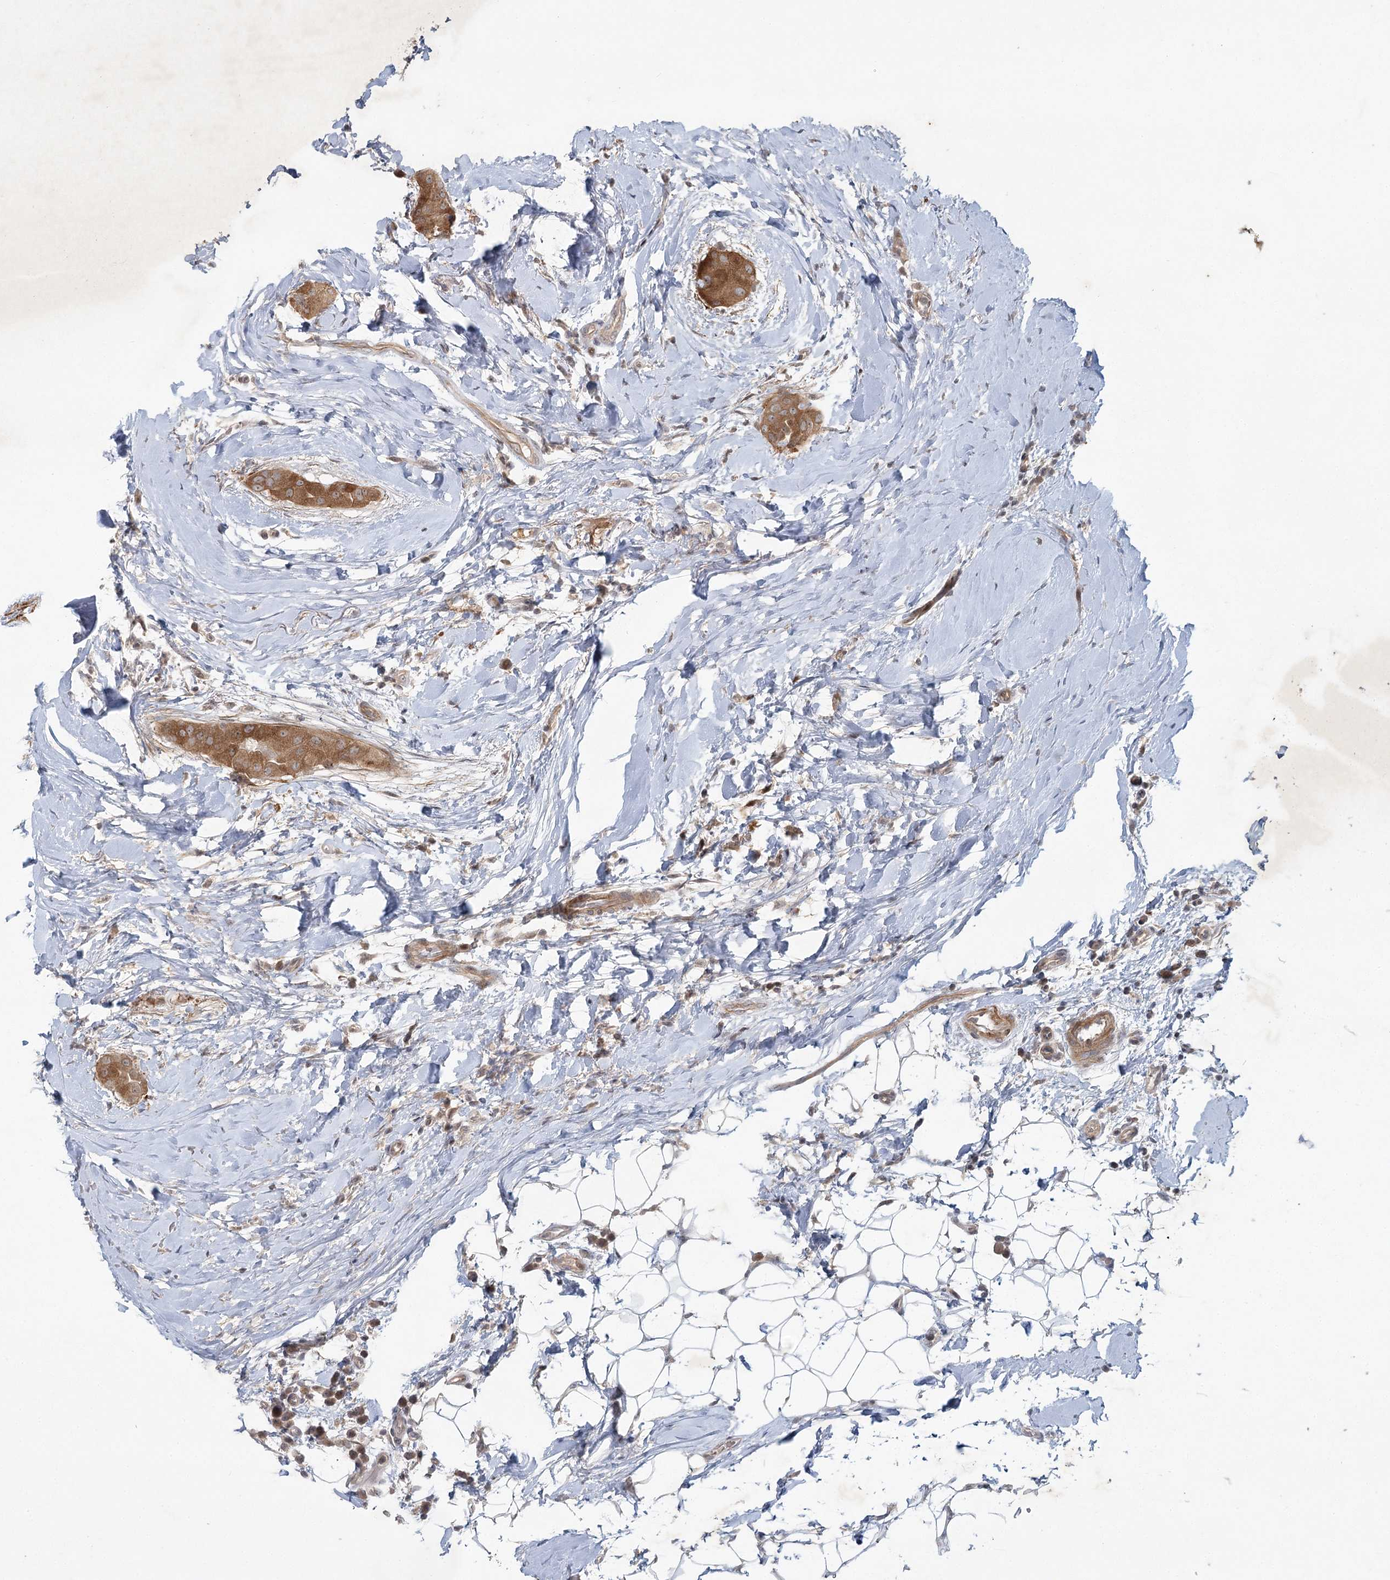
{"staining": {"intensity": "moderate", "quantity": ">75%", "location": "cytoplasmic/membranous"}, "tissue": "thyroid cancer", "cell_type": "Tumor cells", "image_type": "cancer", "snomed": [{"axis": "morphology", "description": "Papillary adenocarcinoma, NOS"}, {"axis": "topography", "description": "Thyroid gland"}], "caption": "Protein staining of papillary adenocarcinoma (thyroid) tissue exhibits moderate cytoplasmic/membranous expression in approximately >75% of tumor cells.", "gene": "SH2D3A", "patient": {"sex": "male", "age": 33}}